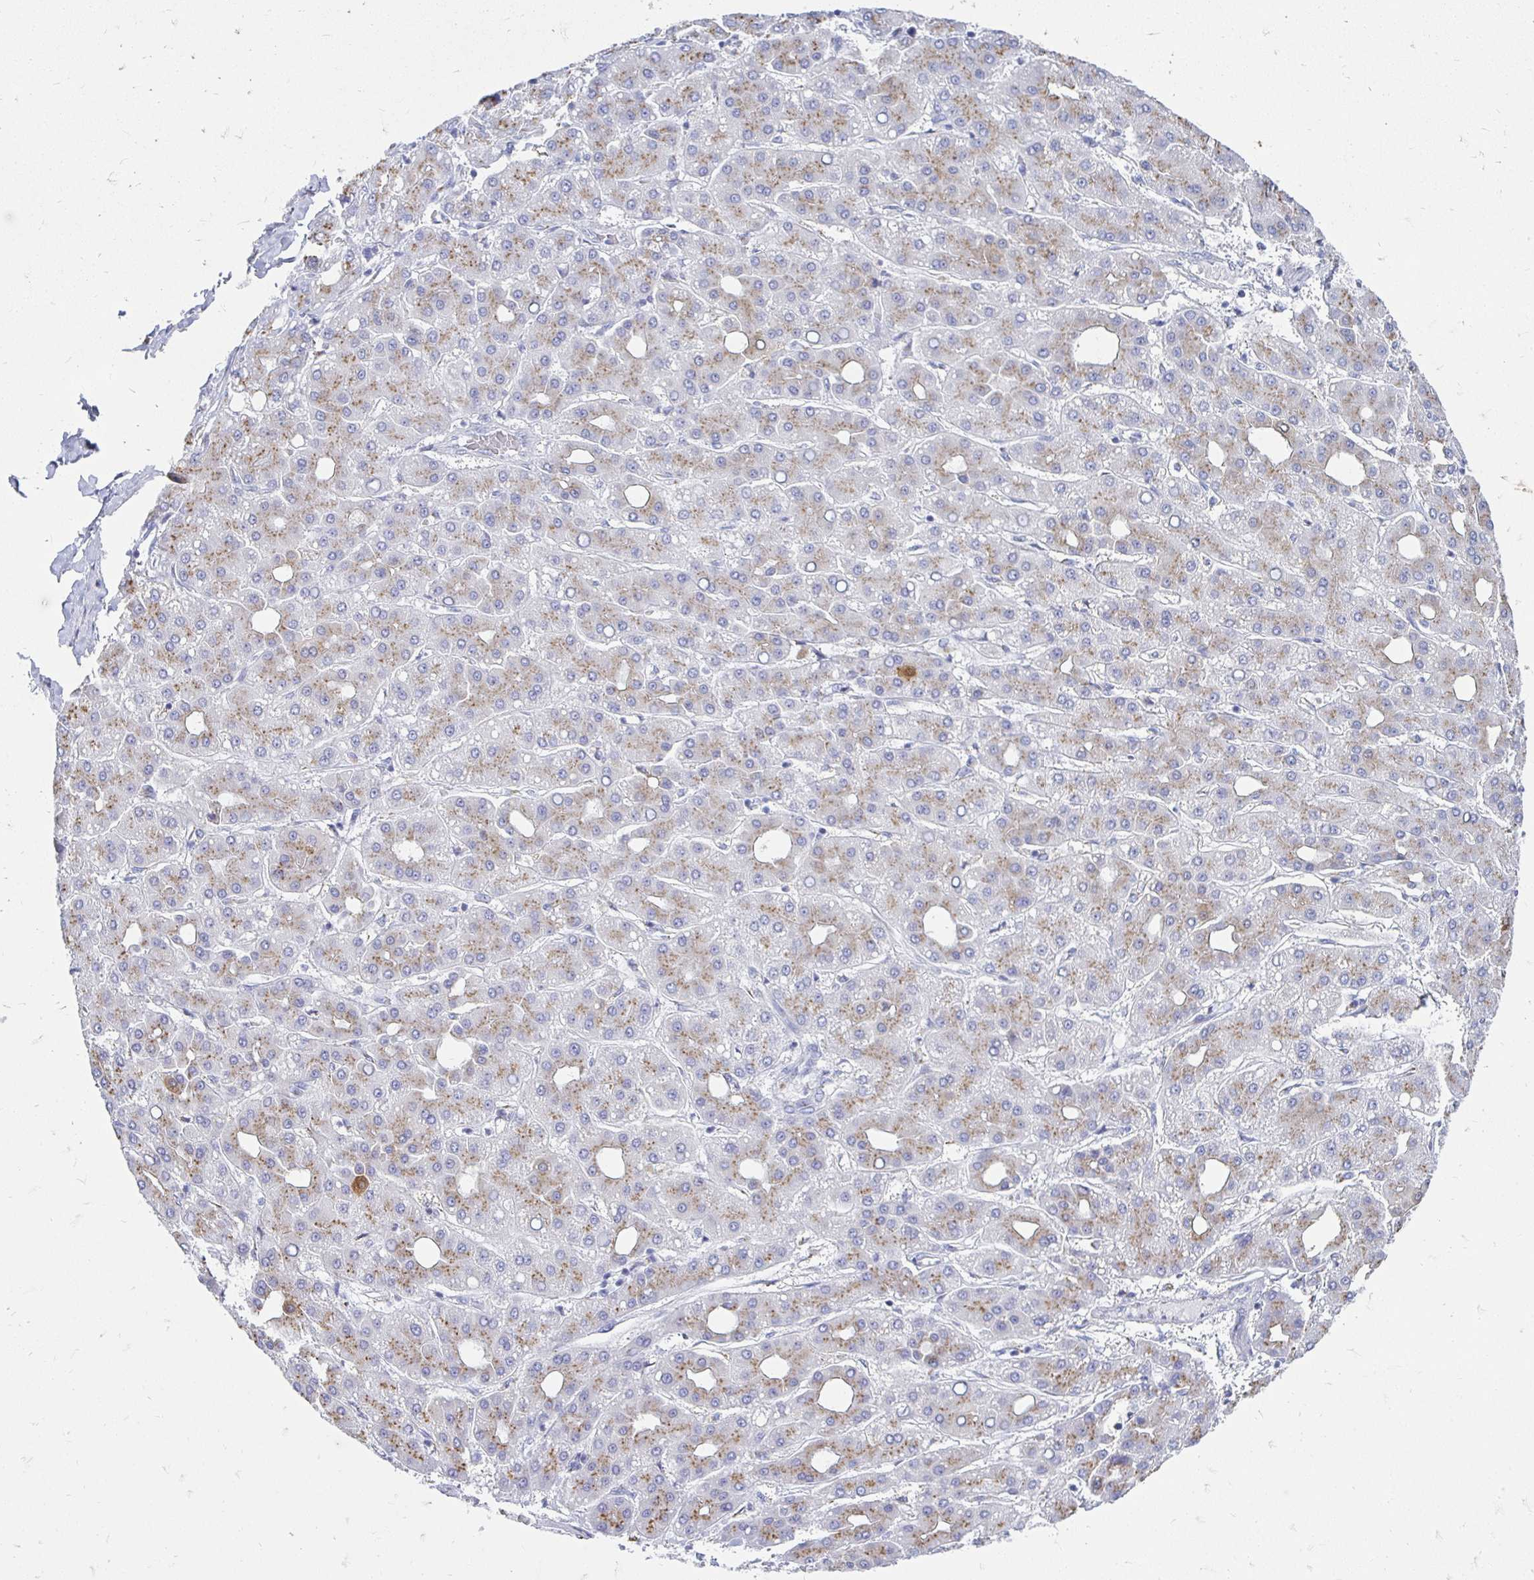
{"staining": {"intensity": "moderate", "quantity": ">75%", "location": "cytoplasmic/membranous"}, "tissue": "liver cancer", "cell_type": "Tumor cells", "image_type": "cancer", "snomed": [{"axis": "morphology", "description": "Carcinoma, Hepatocellular, NOS"}, {"axis": "topography", "description": "Liver"}], "caption": "This micrograph displays liver cancer (hepatocellular carcinoma) stained with immunohistochemistry (IHC) to label a protein in brown. The cytoplasmic/membranous of tumor cells show moderate positivity for the protein. Nuclei are counter-stained blue.", "gene": "PAGE4", "patient": {"sex": "male", "age": 65}}